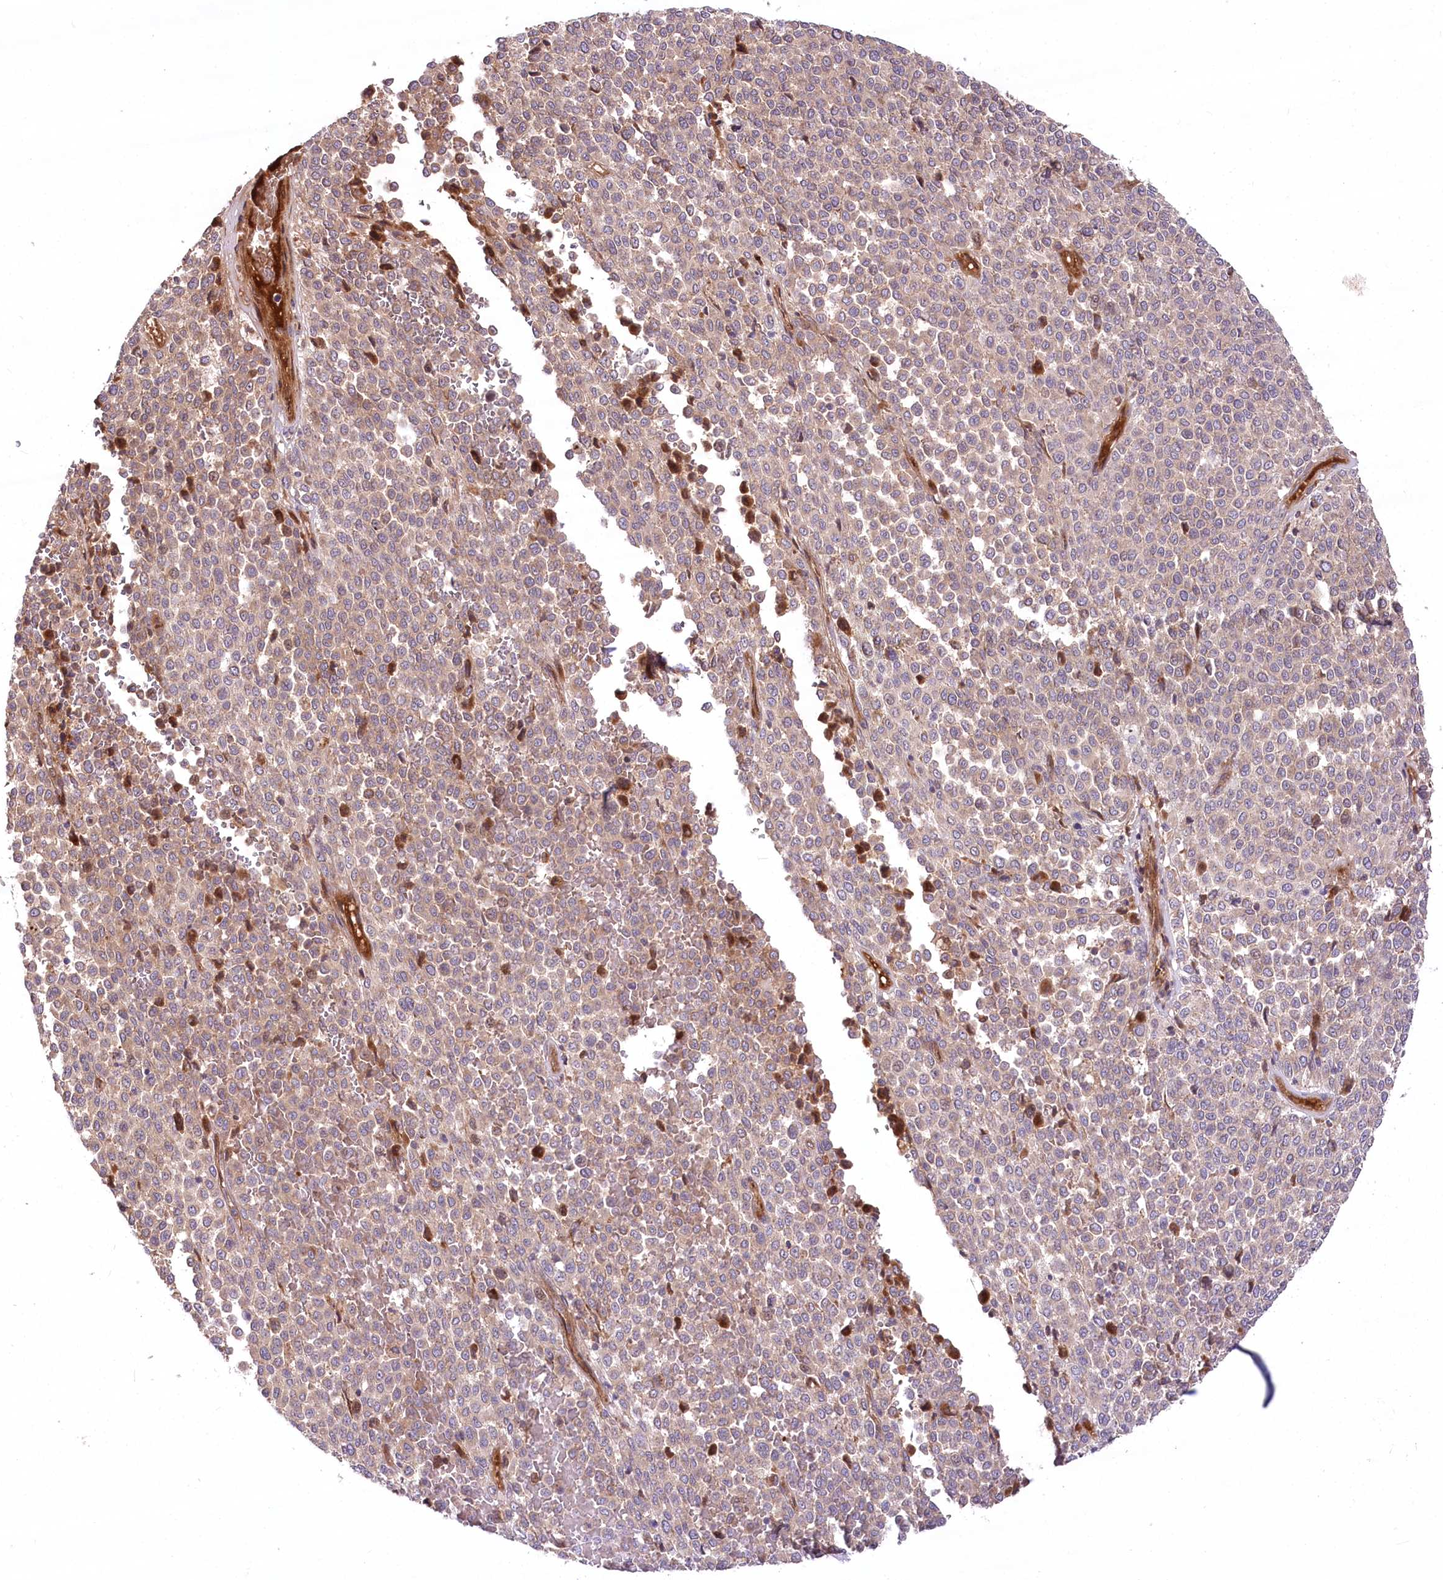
{"staining": {"intensity": "weak", "quantity": ">75%", "location": "cytoplasmic/membranous"}, "tissue": "melanoma", "cell_type": "Tumor cells", "image_type": "cancer", "snomed": [{"axis": "morphology", "description": "Malignant melanoma, Metastatic site"}, {"axis": "topography", "description": "Pancreas"}], "caption": "Immunohistochemical staining of malignant melanoma (metastatic site) shows low levels of weak cytoplasmic/membranous protein staining in about >75% of tumor cells. Nuclei are stained in blue.", "gene": "PSTK", "patient": {"sex": "female", "age": 30}}